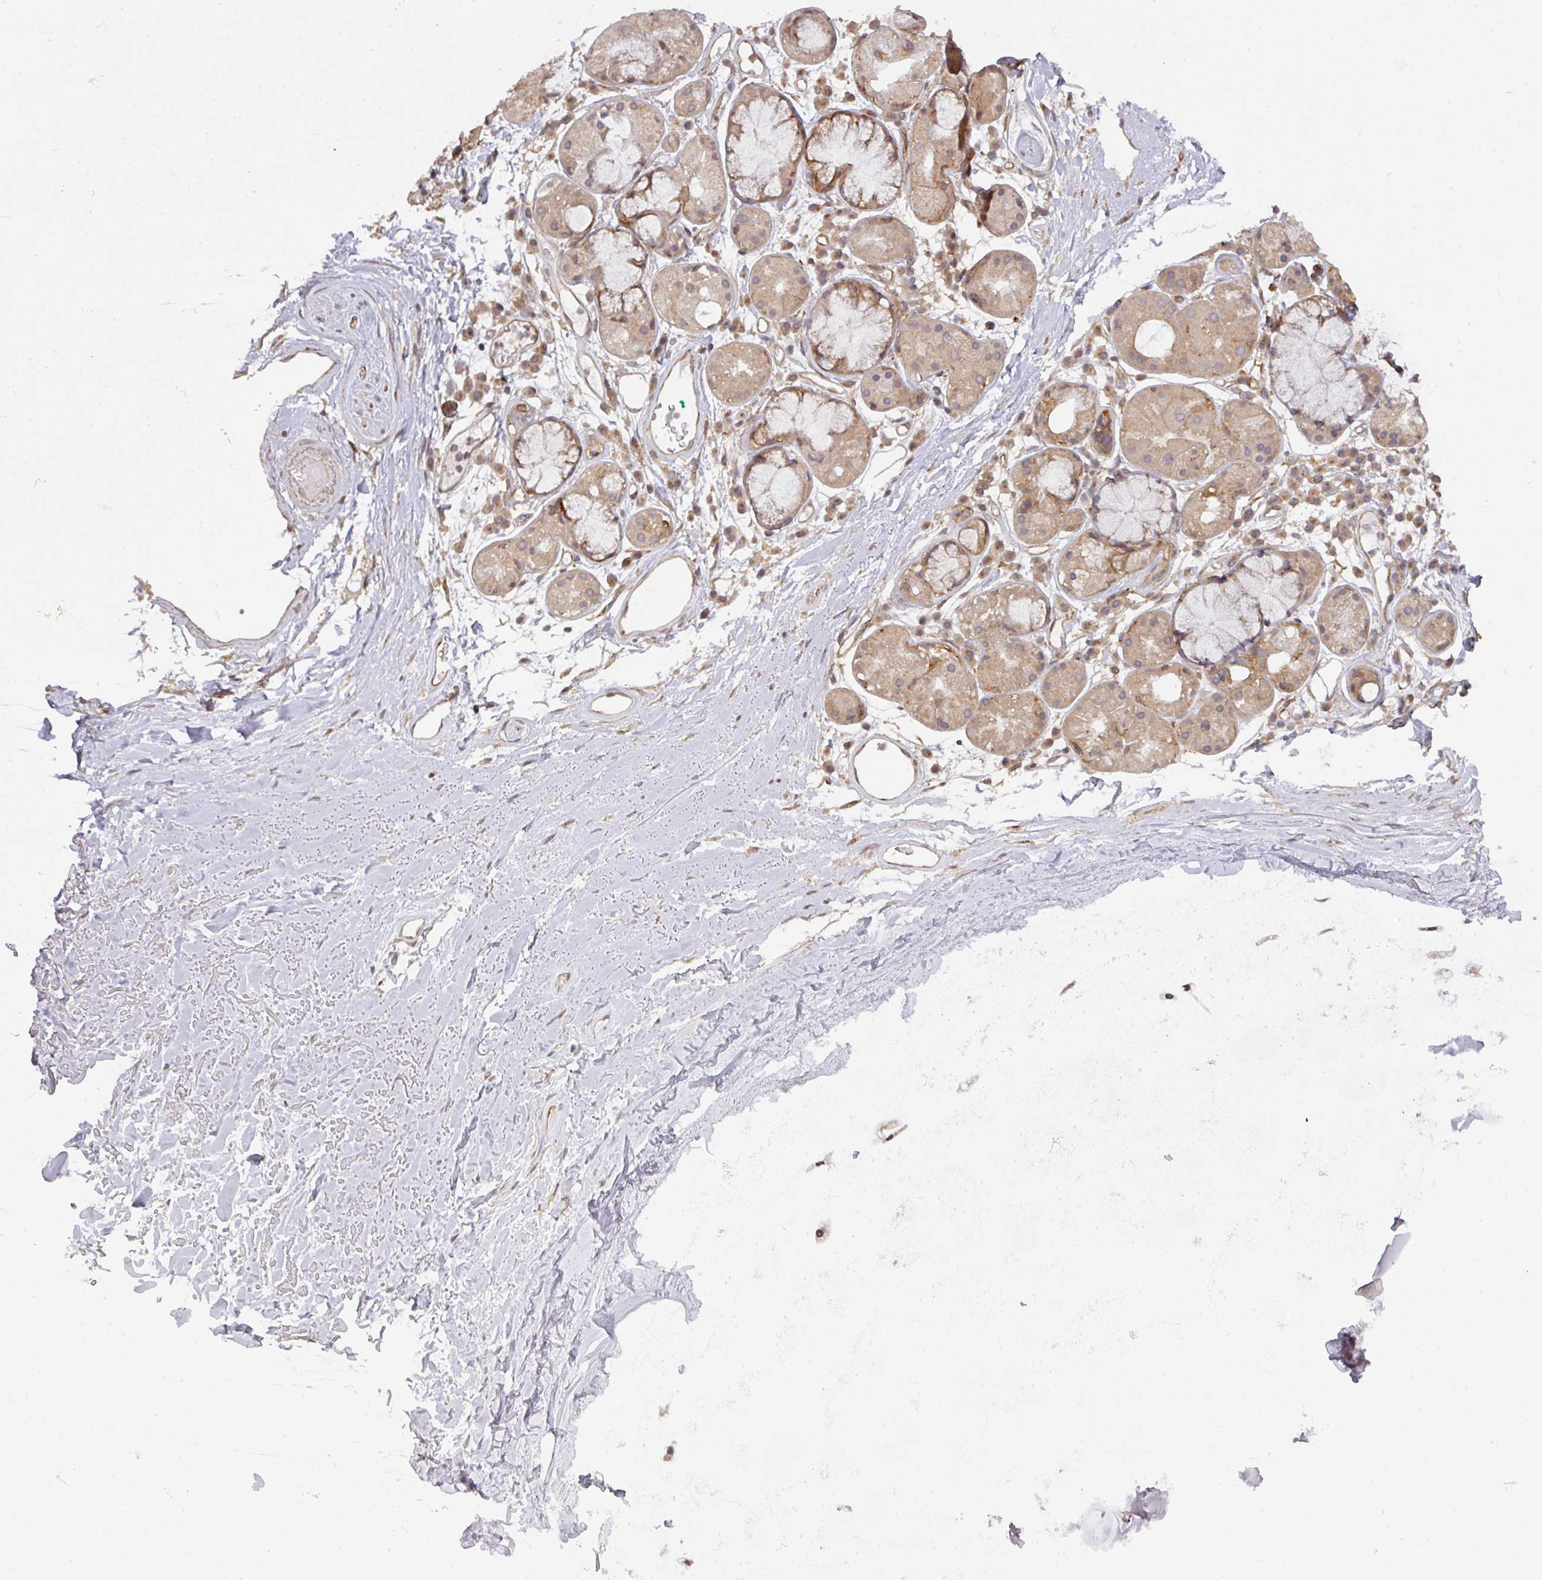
{"staining": {"intensity": "weak", "quantity": "<25%", "location": "cytoplasmic/membranous"}, "tissue": "adipose tissue", "cell_type": "Adipocytes", "image_type": "normal", "snomed": [{"axis": "morphology", "description": "Normal tissue, NOS"}, {"axis": "topography", "description": "Cartilage tissue"}], "caption": "Immunohistochemical staining of normal human adipose tissue exhibits no significant expression in adipocytes.", "gene": "CYFIP2", "patient": {"sex": "male", "age": 80}}